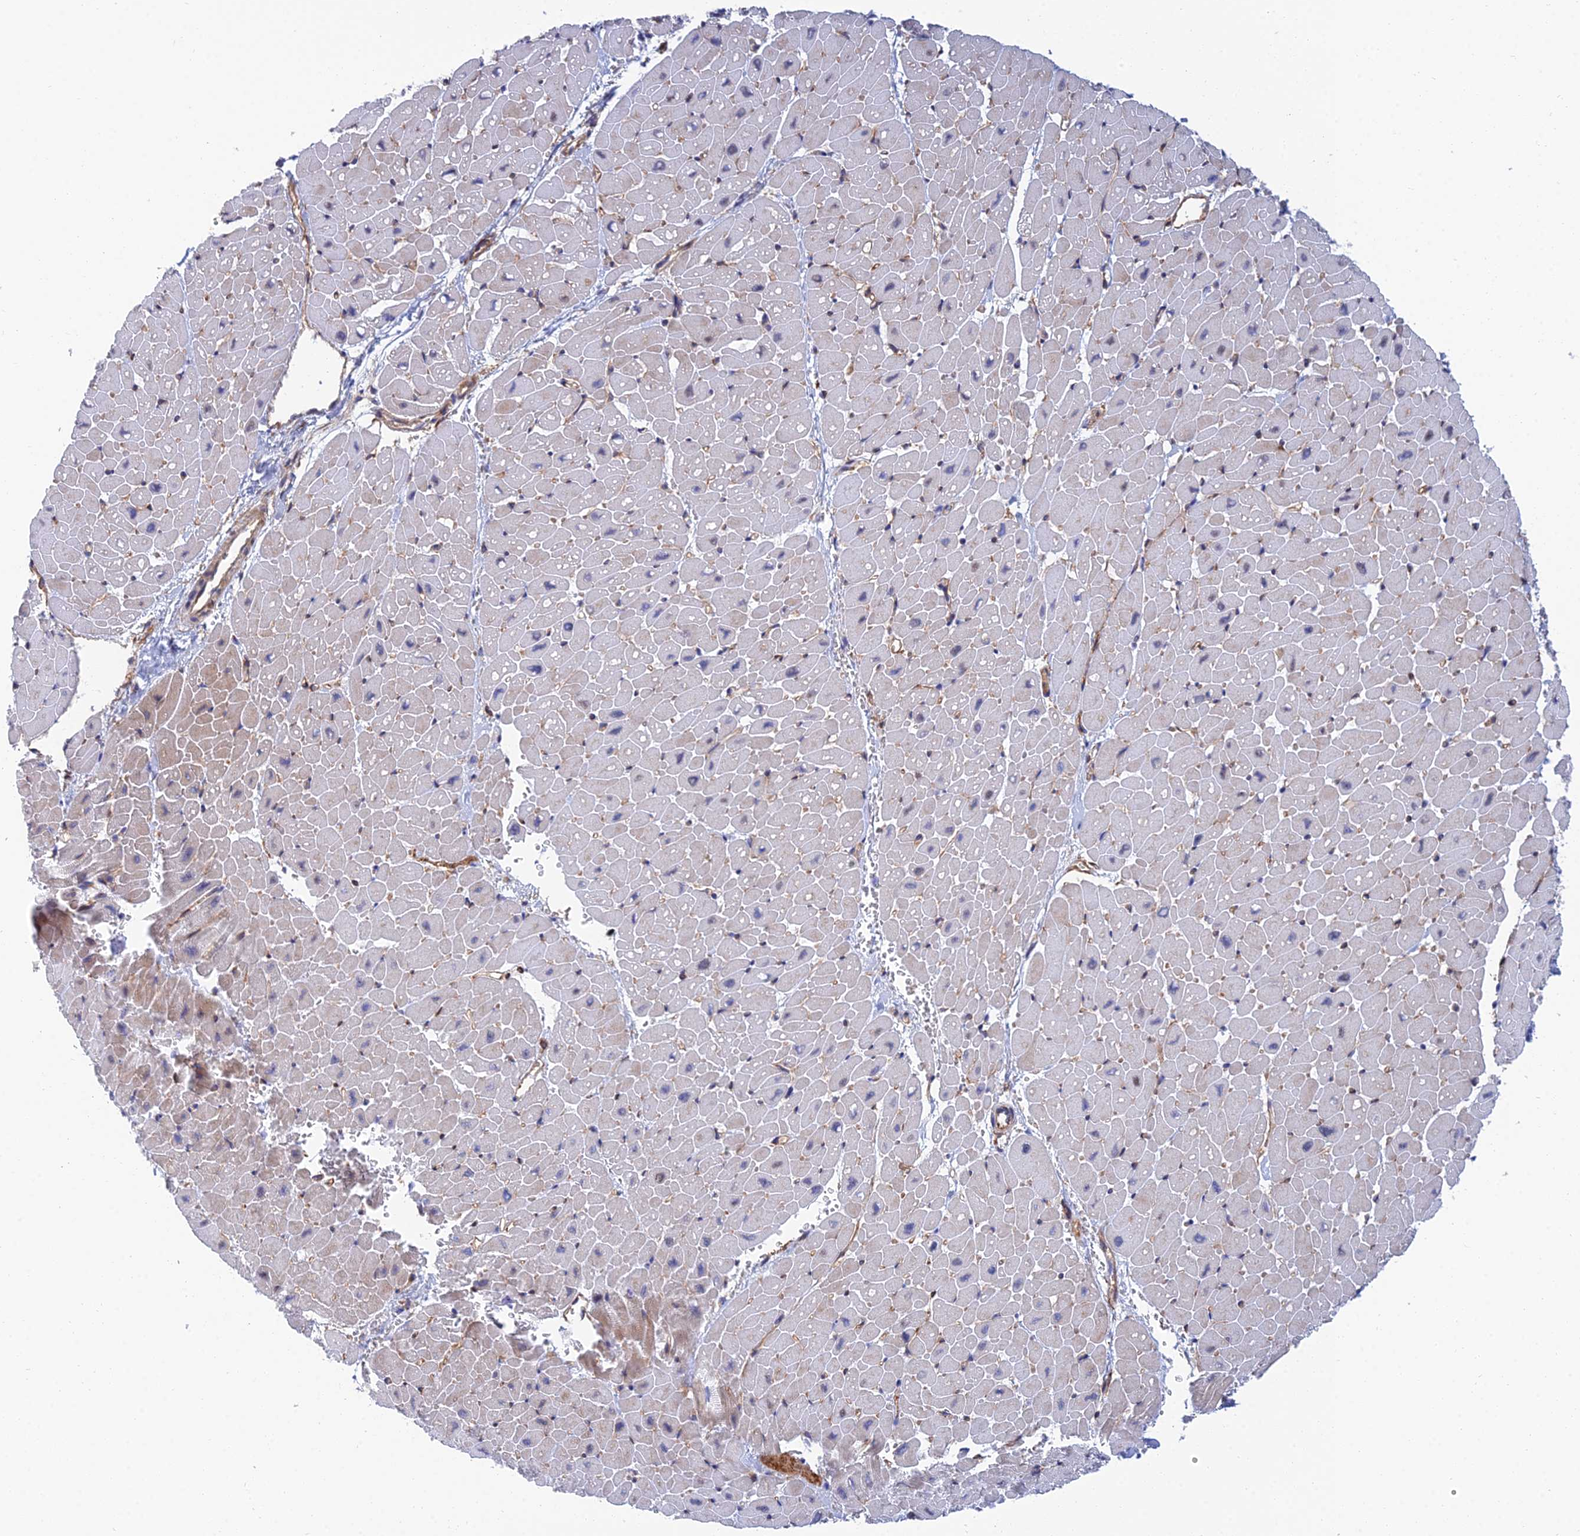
{"staining": {"intensity": "weak", "quantity": "<25%", "location": "cytoplasmic/membranous"}, "tissue": "heart muscle", "cell_type": "Cardiomyocytes", "image_type": "normal", "snomed": [{"axis": "morphology", "description": "Normal tissue, NOS"}, {"axis": "topography", "description": "Heart"}], "caption": "Heart muscle was stained to show a protein in brown. There is no significant positivity in cardiomyocytes. (DAB IHC visualized using brightfield microscopy, high magnification).", "gene": "TRIM43B", "patient": {"sex": "male", "age": 45}}